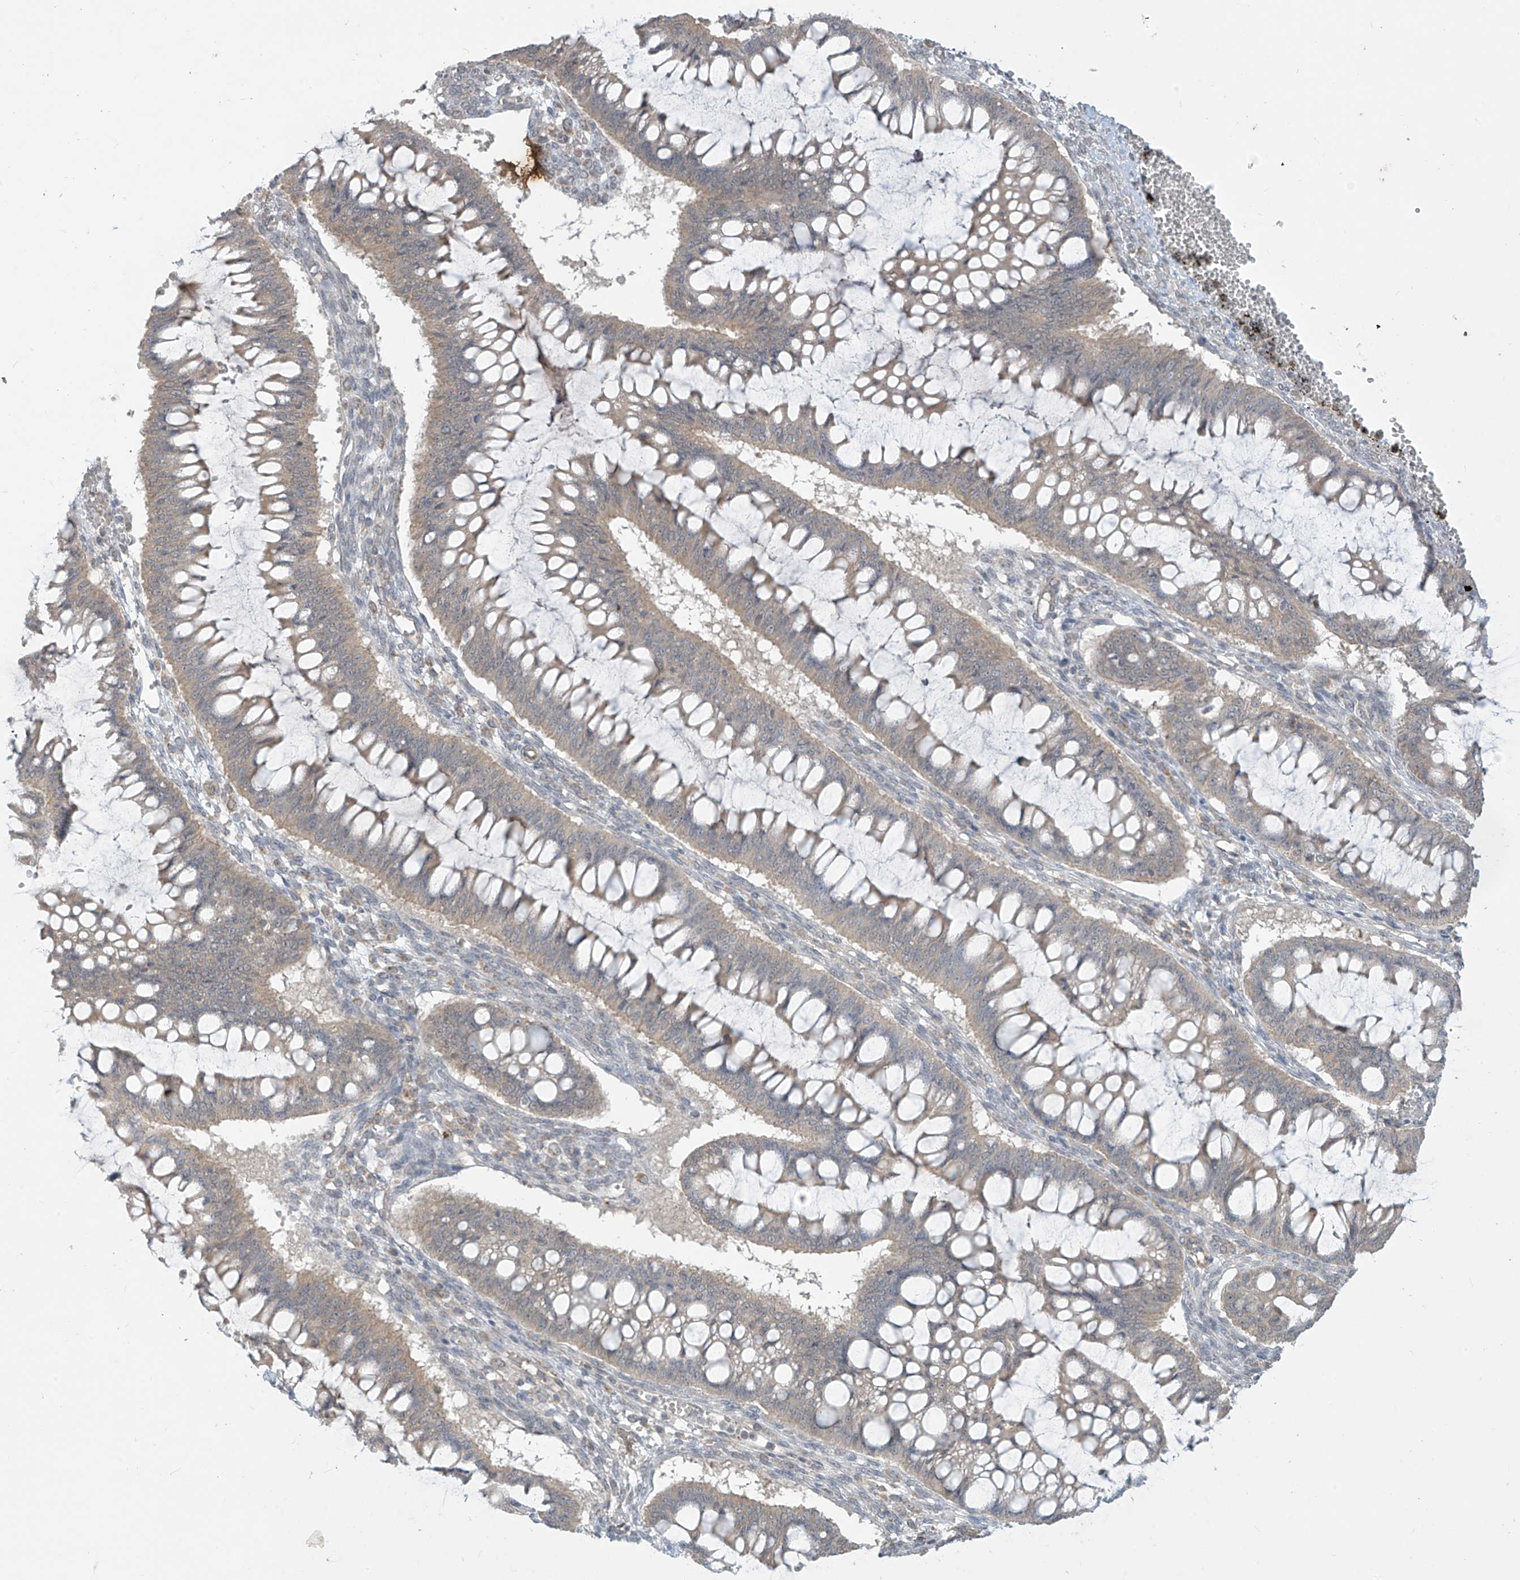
{"staining": {"intensity": "weak", "quantity": ">75%", "location": "cytoplasmic/membranous"}, "tissue": "ovarian cancer", "cell_type": "Tumor cells", "image_type": "cancer", "snomed": [{"axis": "morphology", "description": "Cystadenocarcinoma, mucinous, NOS"}, {"axis": "topography", "description": "Ovary"}], "caption": "Human ovarian mucinous cystadenocarcinoma stained for a protein (brown) exhibits weak cytoplasmic/membranous positive expression in approximately >75% of tumor cells.", "gene": "DGKQ", "patient": {"sex": "female", "age": 73}}